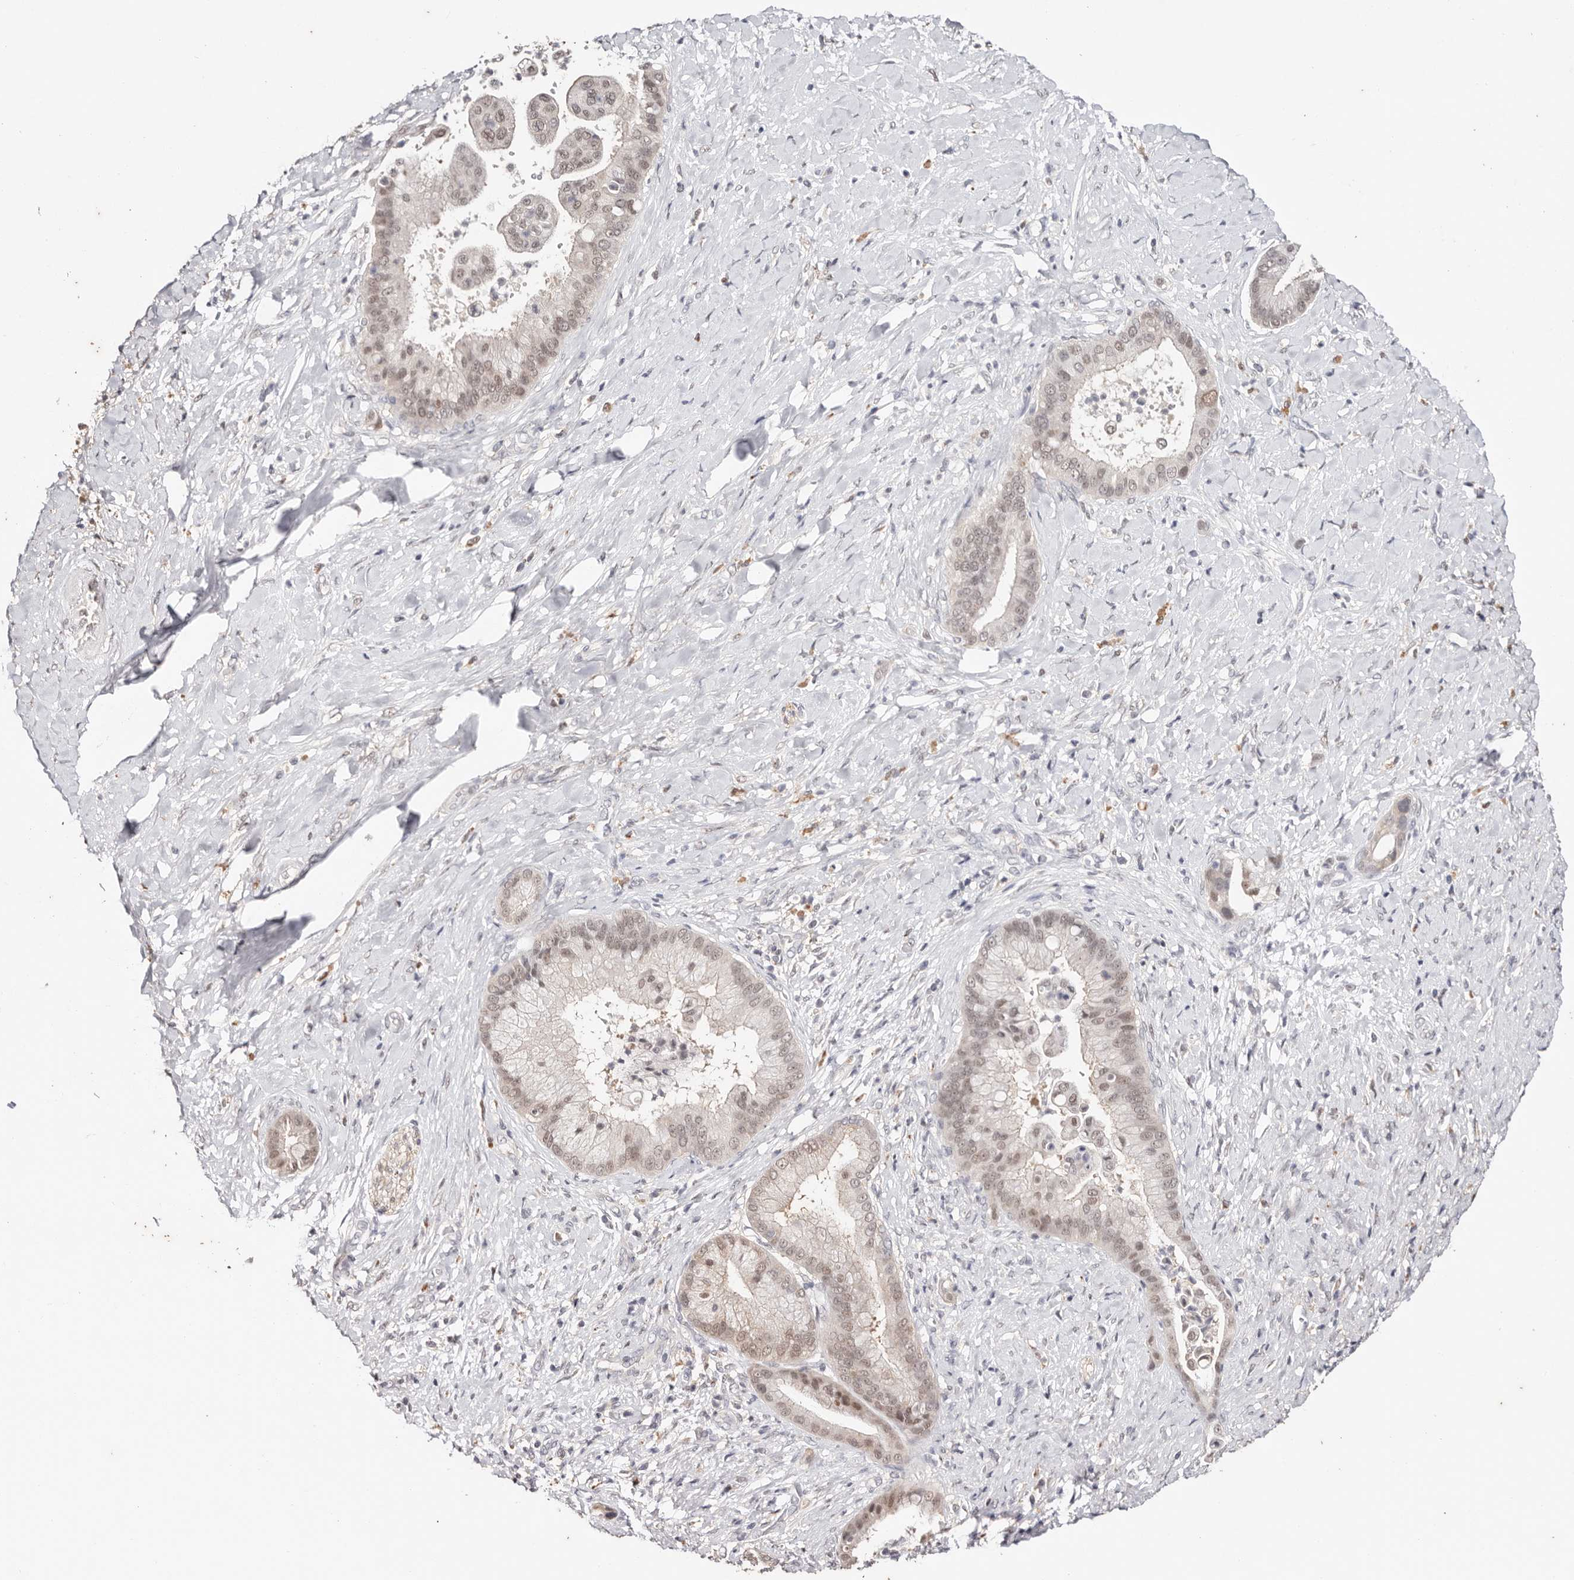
{"staining": {"intensity": "weak", "quantity": ">75%", "location": "nuclear"}, "tissue": "liver cancer", "cell_type": "Tumor cells", "image_type": "cancer", "snomed": [{"axis": "morphology", "description": "Cholangiocarcinoma"}, {"axis": "topography", "description": "Liver"}], "caption": "Human liver cancer stained for a protein (brown) reveals weak nuclear positive staining in approximately >75% of tumor cells.", "gene": "TYW3", "patient": {"sex": "female", "age": 54}}